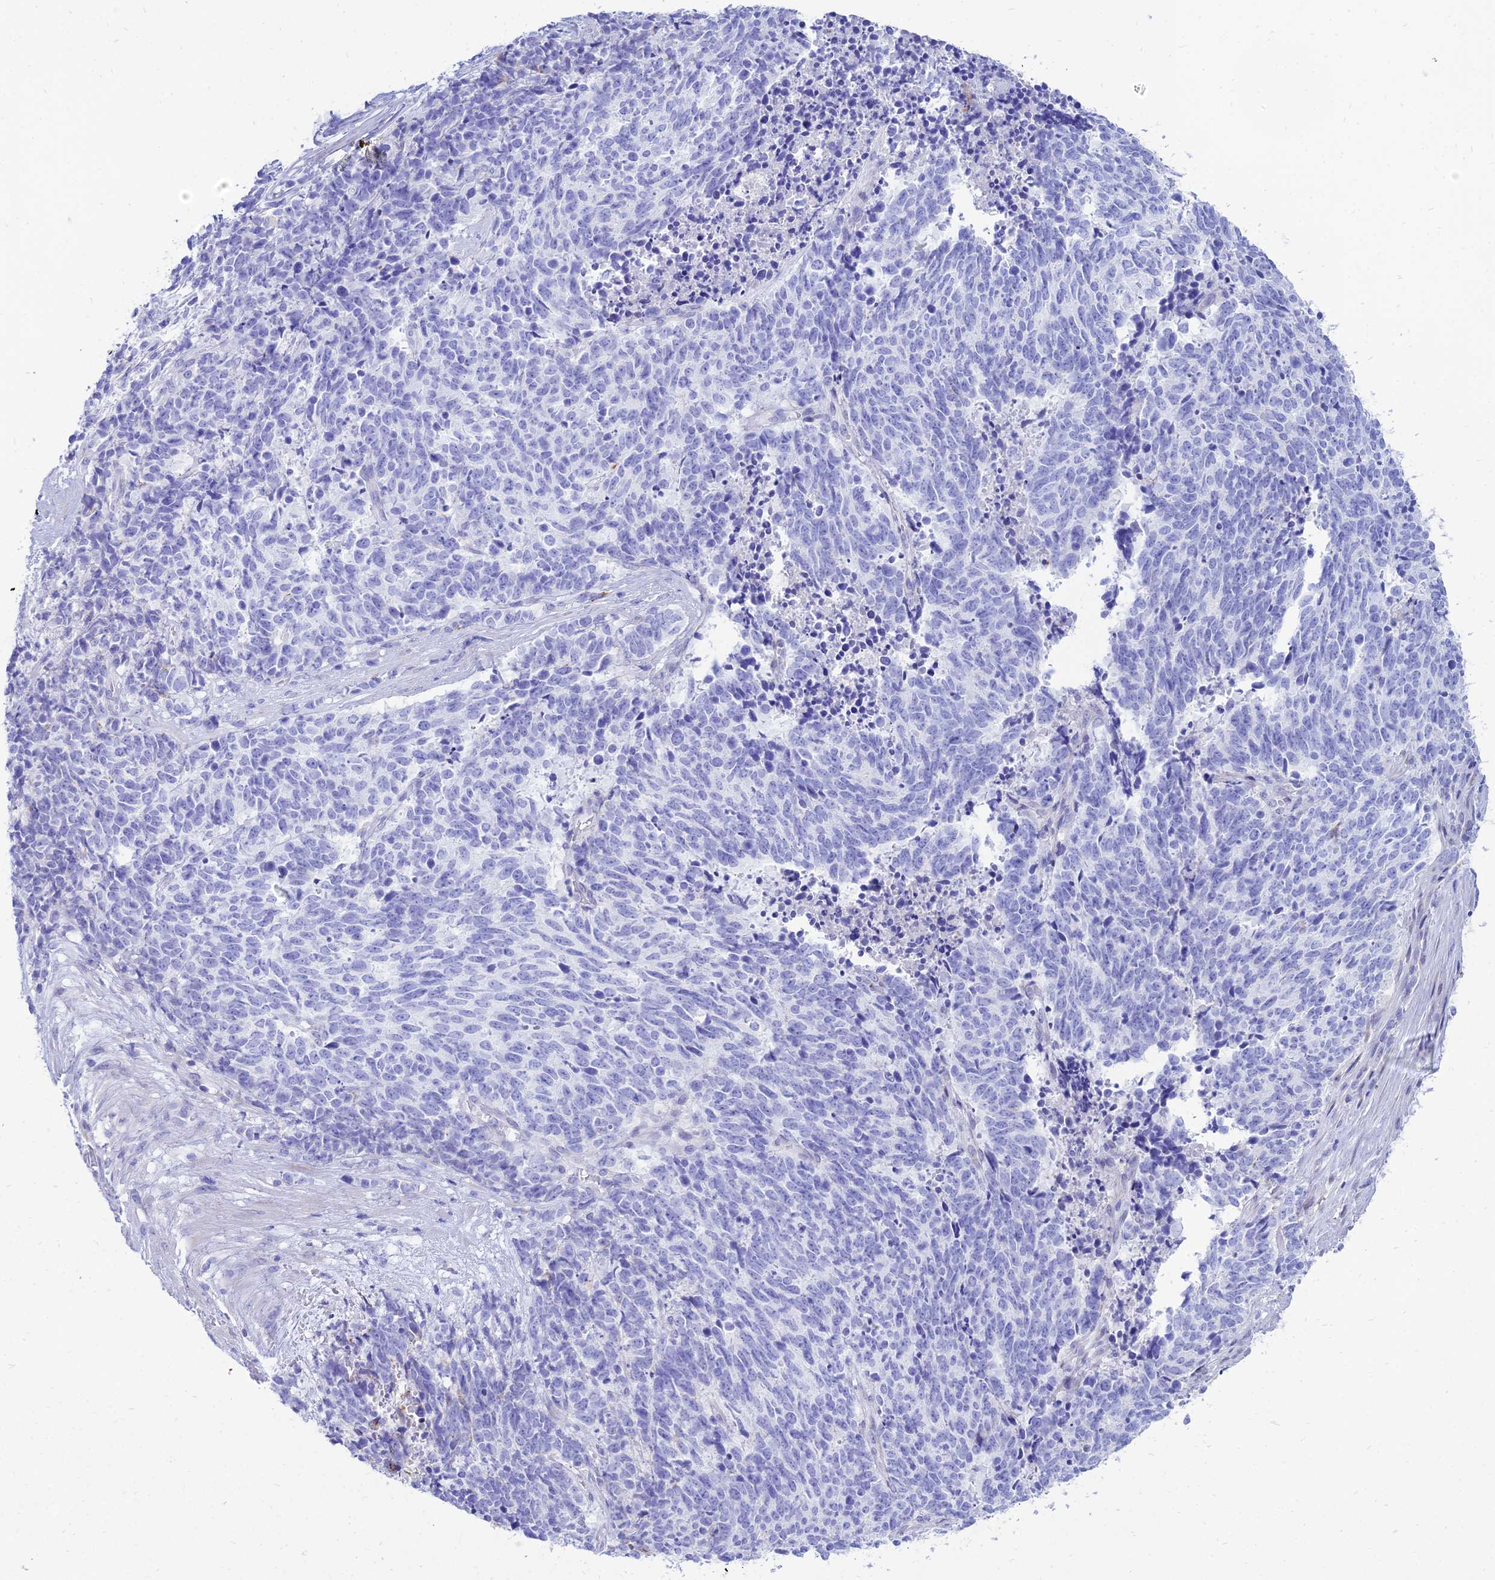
{"staining": {"intensity": "negative", "quantity": "none", "location": "none"}, "tissue": "cervical cancer", "cell_type": "Tumor cells", "image_type": "cancer", "snomed": [{"axis": "morphology", "description": "Squamous cell carcinoma, NOS"}, {"axis": "topography", "description": "Cervix"}], "caption": "DAB (3,3'-diaminobenzidine) immunohistochemical staining of human cervical squamous cell carcinoma exhibits no significant positivity in tumor cells.", "gene": "TAC3", "patient": {"sex": "female", "age": 29}}